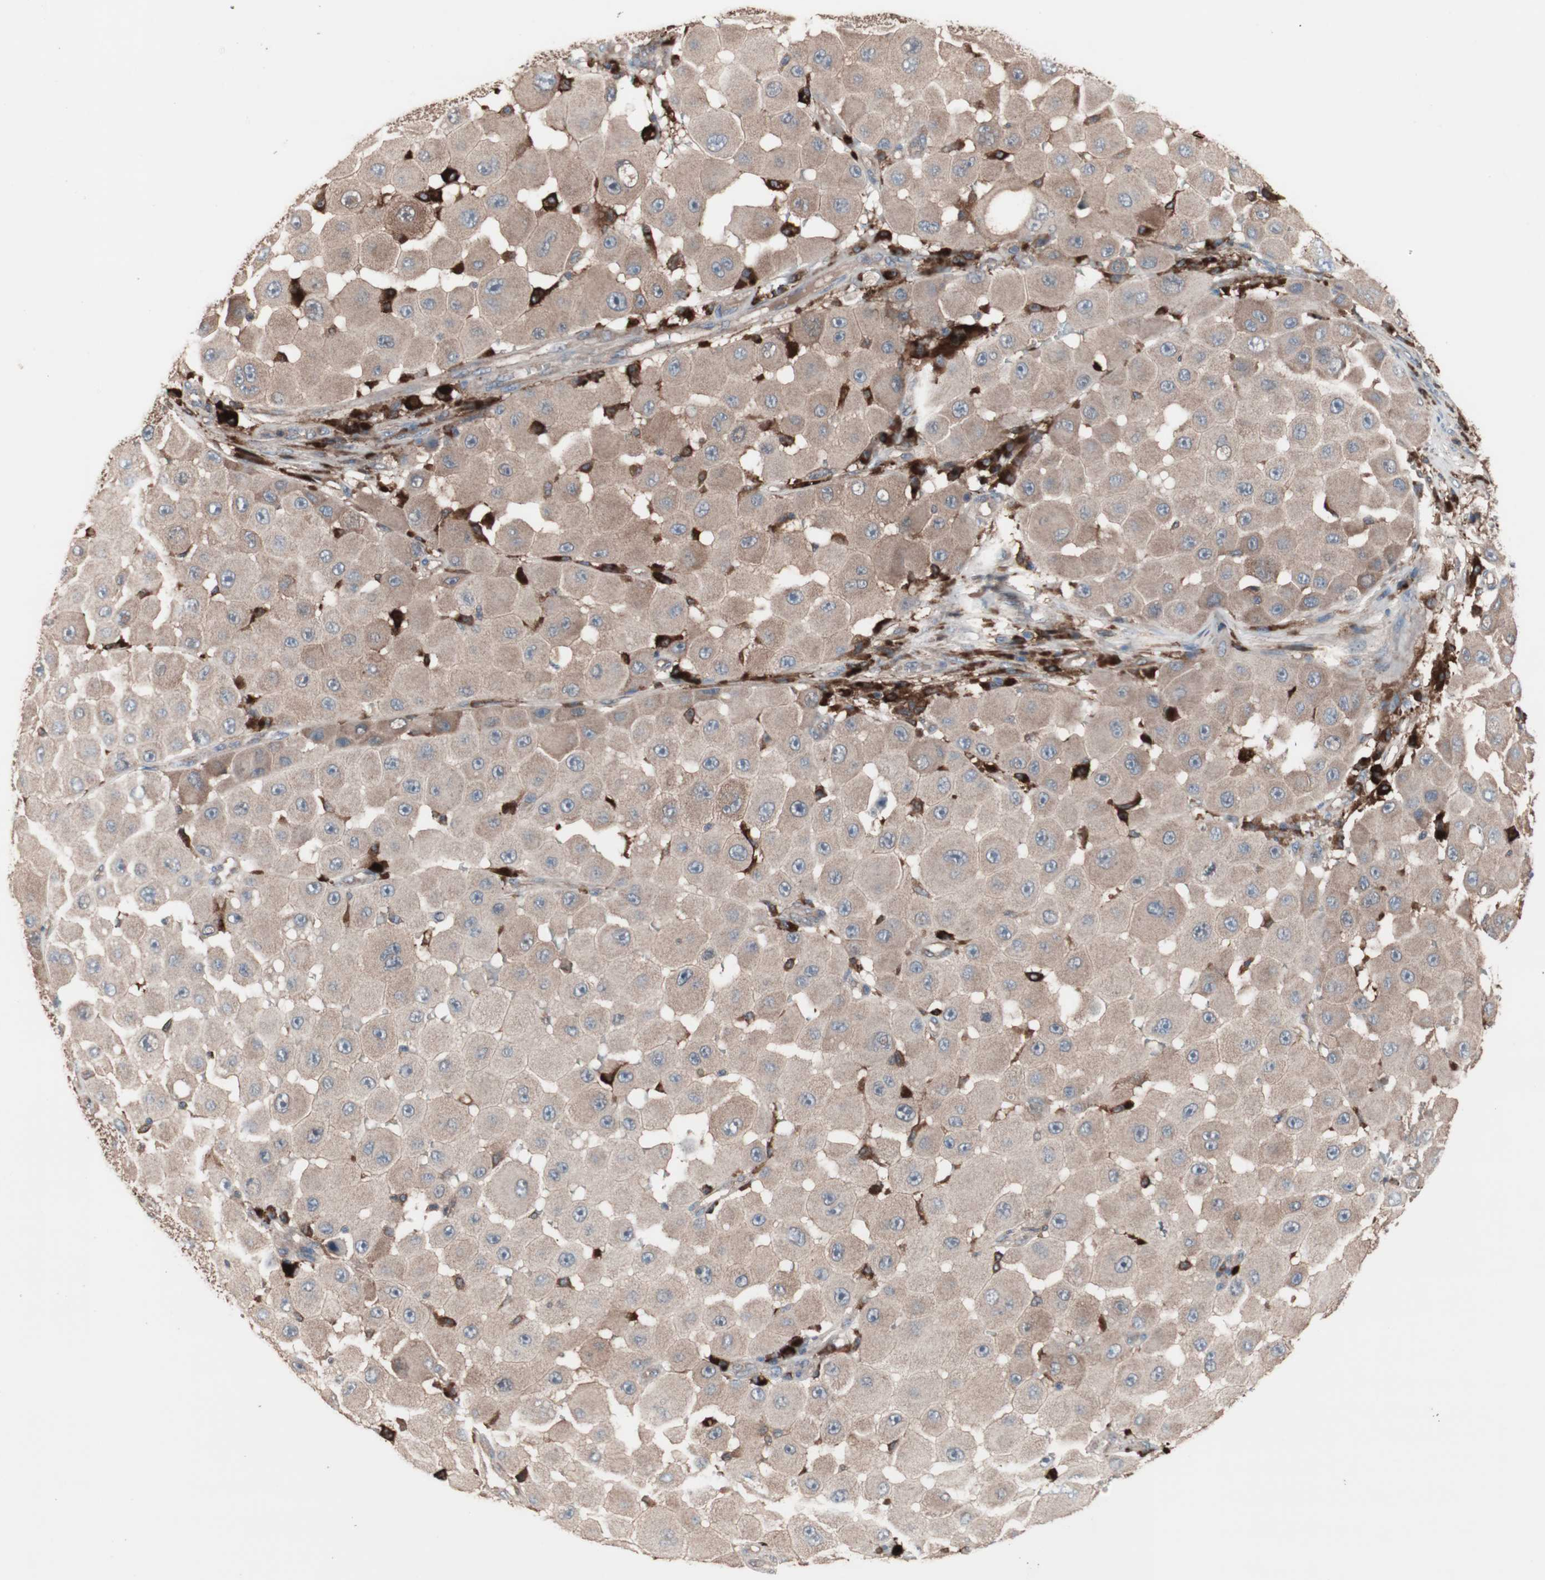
{"staining": {"intensity": "weak", "quantity": ">75%", "location": "cytoplasmic/membranous"}, "tissue": "melanoma", "cell_type": "Tumor cells", "image_type": "cancer", "snomed": [{"axis": "morphology", "description": "Malignant melanoma, NOS"}, {"axis": "topography", "description": "Skin"}], "caption": "Protein expression analysis of melanoma demonstrates weak cytoplasmic/membranous expression in about >75% of tumor cells.", "gene": "ATG7", "patient": {"sex": "female", "age": 81}}